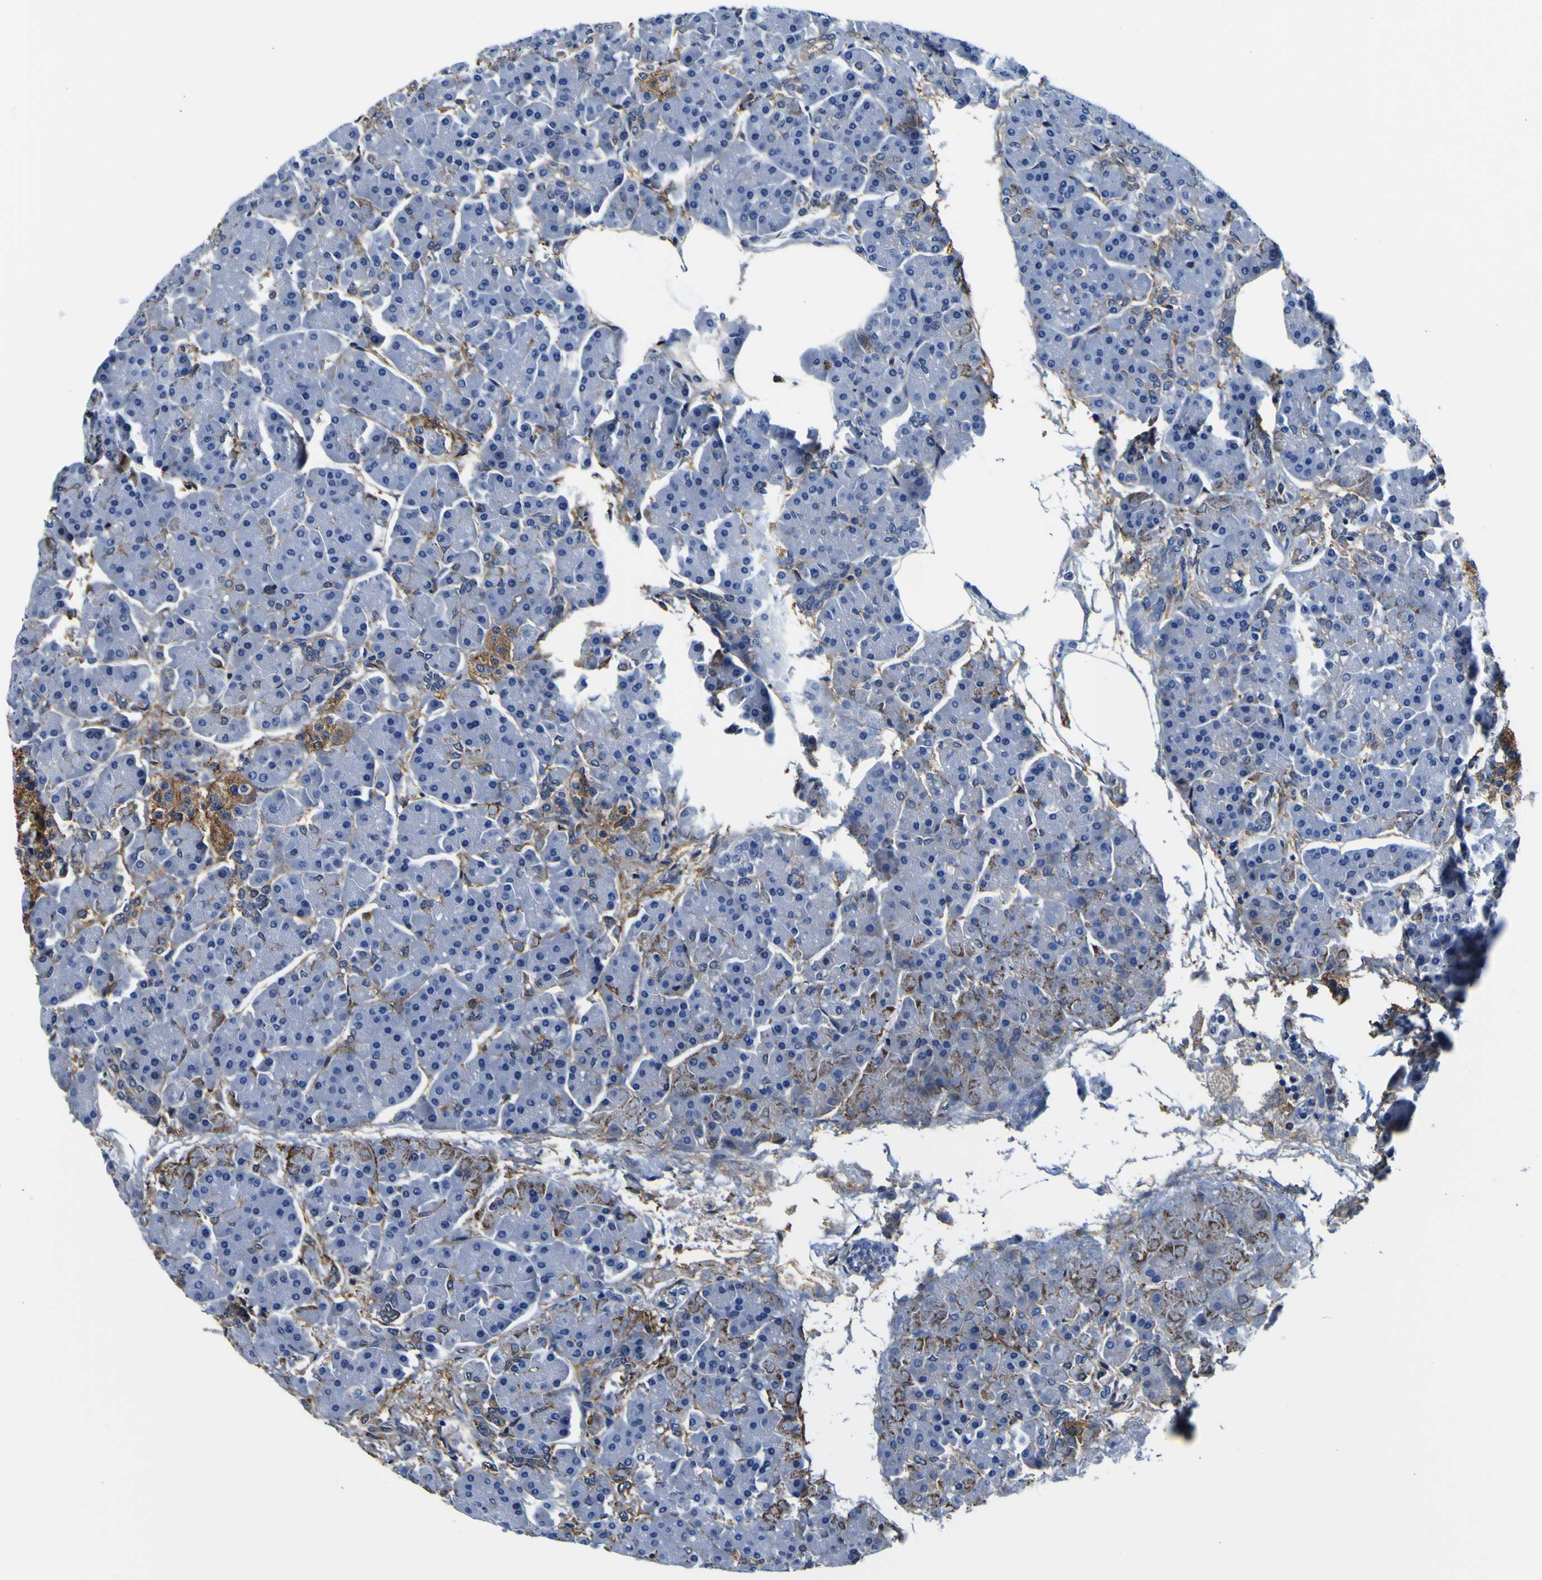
{"staining": {"intensity": "moderate", "quantity": "<25%", "location": "cytoplasmic/membranous"}, "tissue": "pancreas", "cell_type": "Exocrine glandular cells", "image_type": "normal", "snomed": [{"axis": "morphology", "description": "Normal tissue, NOS"}, {"axis": "topography", "description": "Pancreas"}], "caption": "Protein positivity by immunohistochemistry demonstrates moderate cytoplasmic/membranous positivity in approximately <25% of exocrine glandular cells in normal pancreas. The protein is stained brown, and the nuclei are stained in blue (DAB (3,3'-diaminobenzidine) IHC with brightfield microscopy, high magnification).", "gene": "PXDN", "patient": {"sex": "female", "age": 70}}